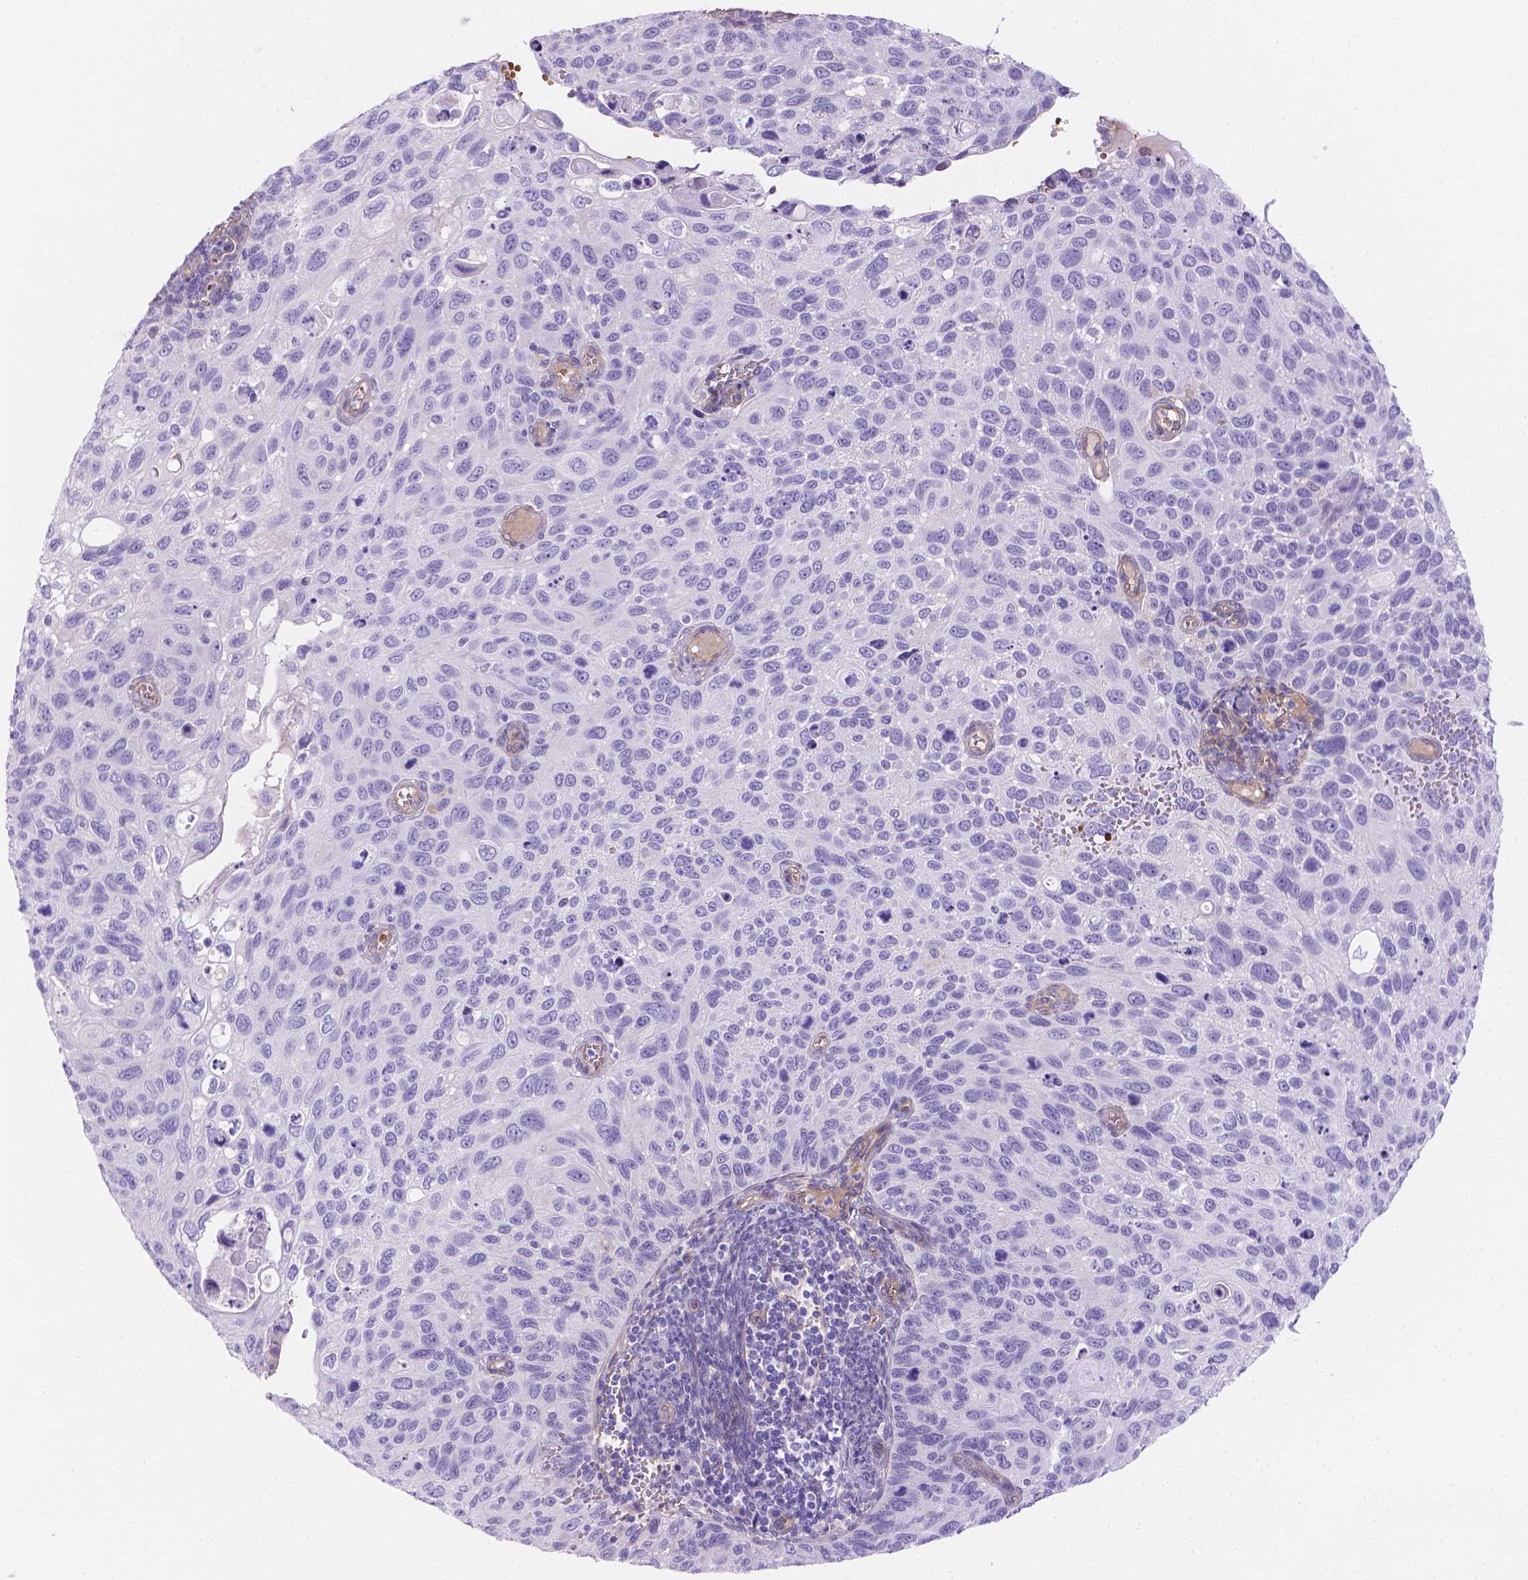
{"staining": {"intensity": "negative", "quantity": "none", "location": "none"}, "tissue": "cervical cancer", "cell_type": "Tumor cells", "image_type": "cancer", "snomed": [{"axis": "morphology", "description": "Squamous cell carcinoma, NOS"}, {"axis": "topography", "description": "Cervix"}], "caption": "Protein analysis of squamous cell carcinoma (cervical) displays no significant expression in tumor cells. (Stains: DAB (3,3'-diaminobenzidine) IHC with hematoxylin counter stain, Microscopy: brightfield microscopy at high magnification).", "gene": "SLC40A1", "patient": {"sex": "female", "age": 70}}